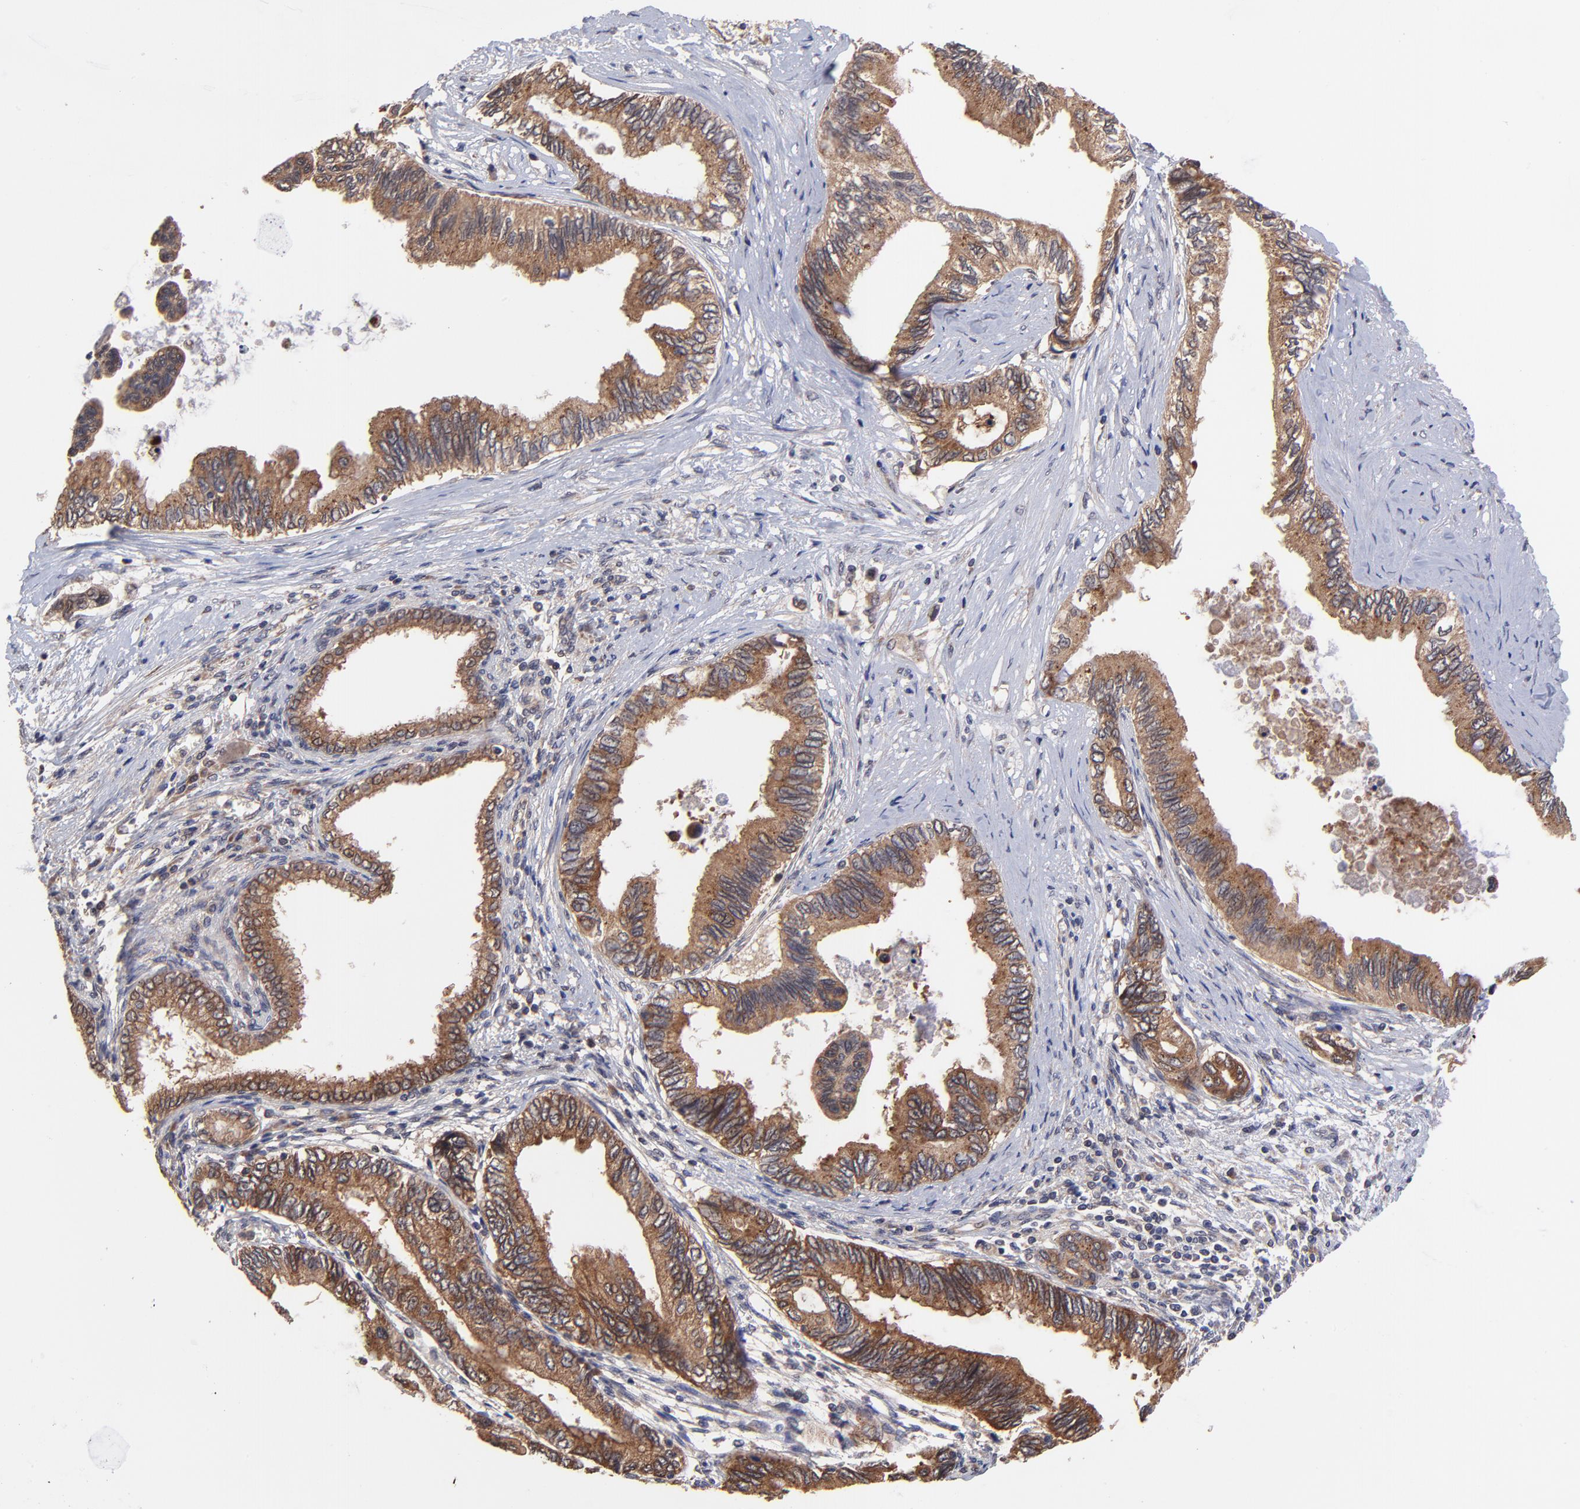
{"staining": {"intensity": "moderate", "quantity": ">75%", "location": "cytoplasmic/membranous"}, "tissue": "pancreatic cancer", "cell_type": "Tumor cells", "image_type": "cancer", "snomed": [{"axis": "morphology", "description": "Adenocarcinoma, NOS"}, {"axis": "topography", "description": "Pancreas"}], "caption": "DAB (3,3'-diaminobenzidine) immunohistochemical staining of pancreatic cancer (adenocarcinoma) shows moderate cytoplasmic/membranous protein positivity in approximately >75% of tumor cells.", "gene": "BAIAP2L2", "patient": {"sex": "female", "age": 66}}